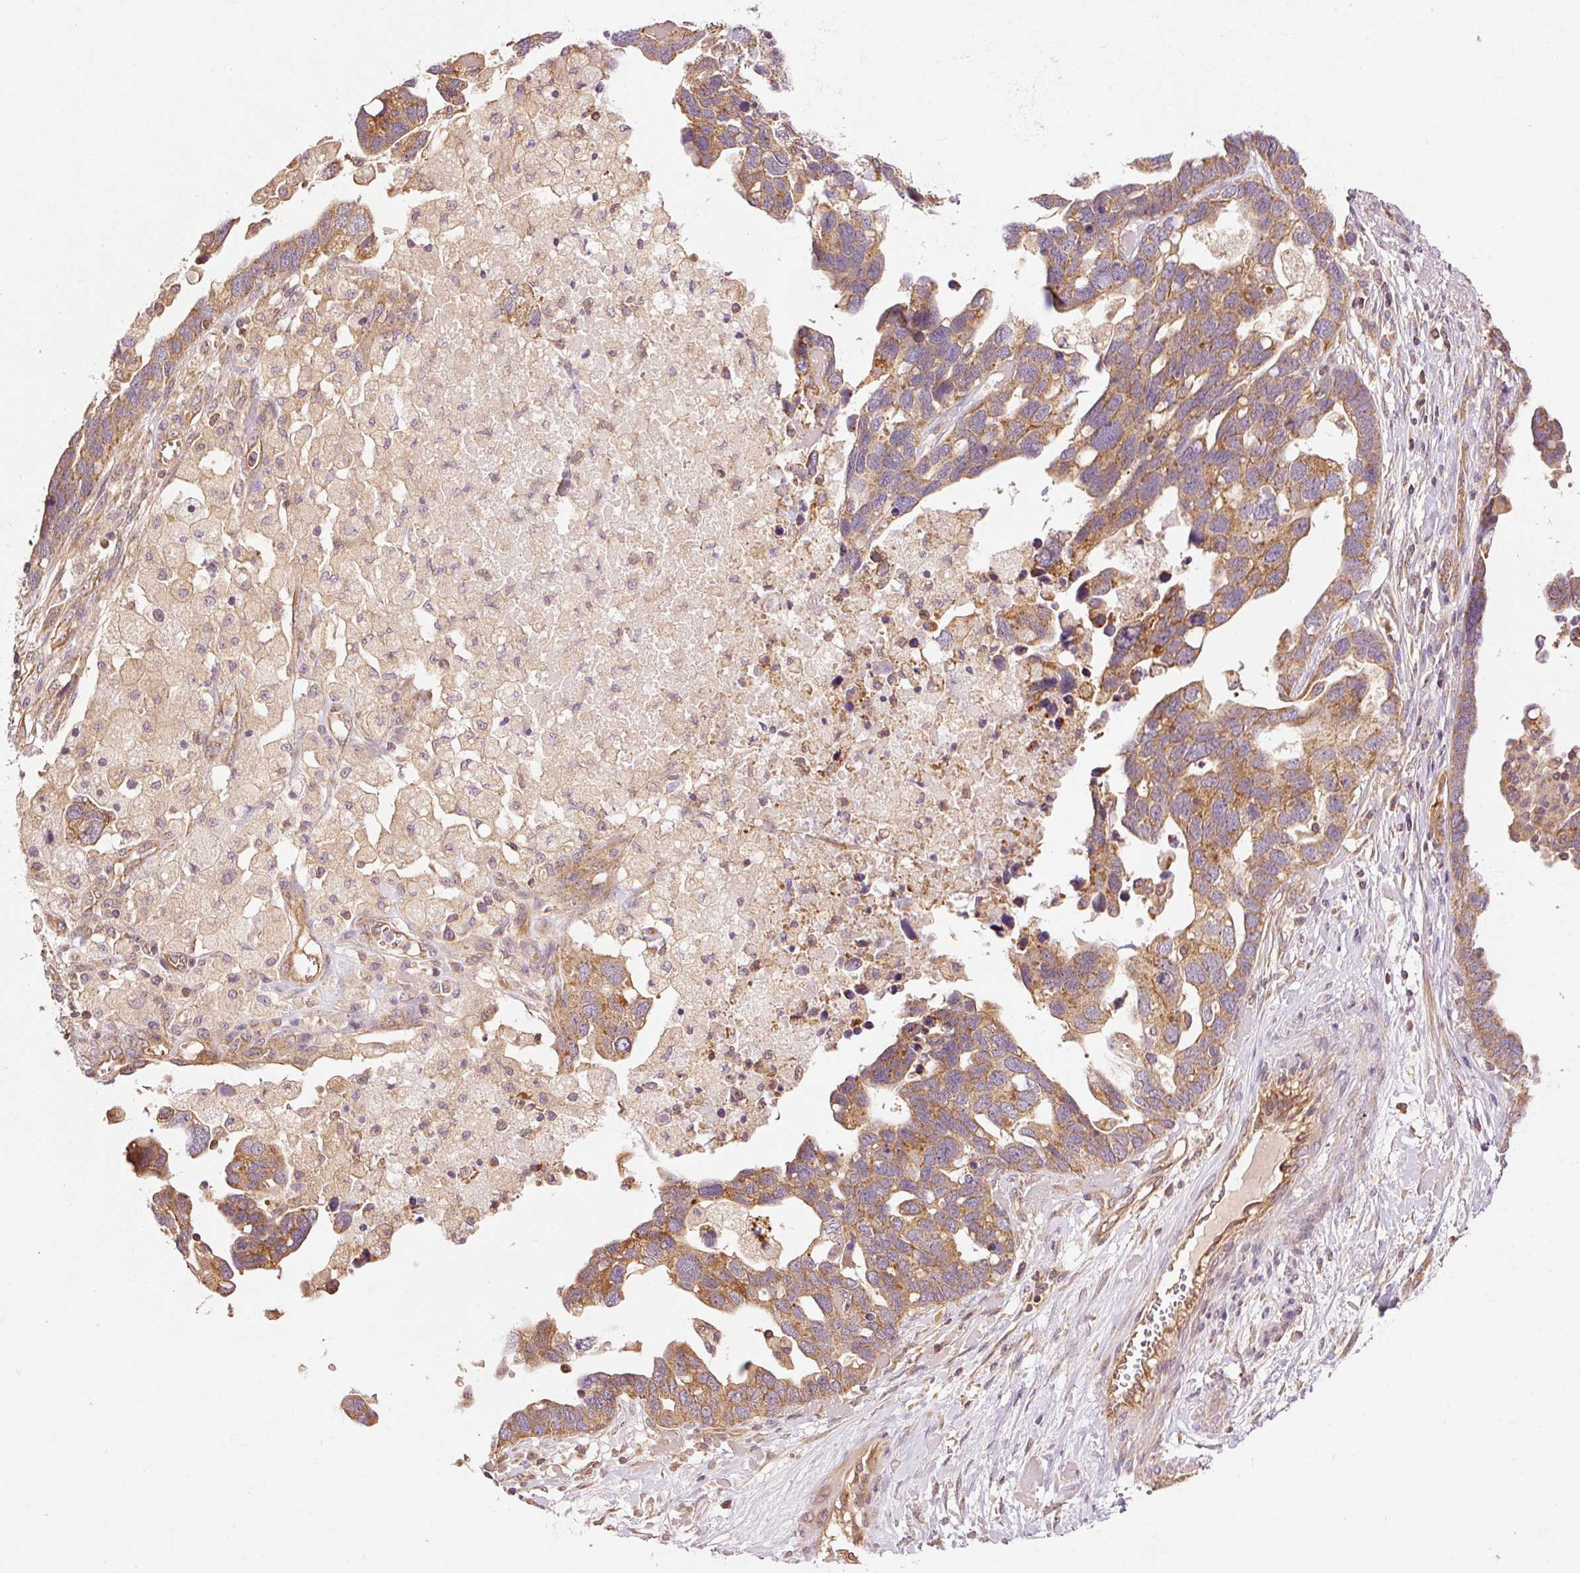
{"staining": {"intensity": "moderate", "quantity": ">75%", "location": "cytoplasmic/membranous"}, "tissue": "ovarian cancer", "cell_type": "Tumor cells", "image_type": "cancer", "snomed": [{"axis": "morphology", "description": "Cystadenocarcinoma, serous, NOS"}, {"axis": "topography", "description": "Ovary"}], "caption": "DAB (3,3'-diaminobenzidine) immunohistochemical staining of ovarian cancer exhibits moderate cytoplasmic/membranous protein staining in about >75% of tumor cells.", "gene": "ADCY4", "patient": {"sex": "female", "age": 54}}